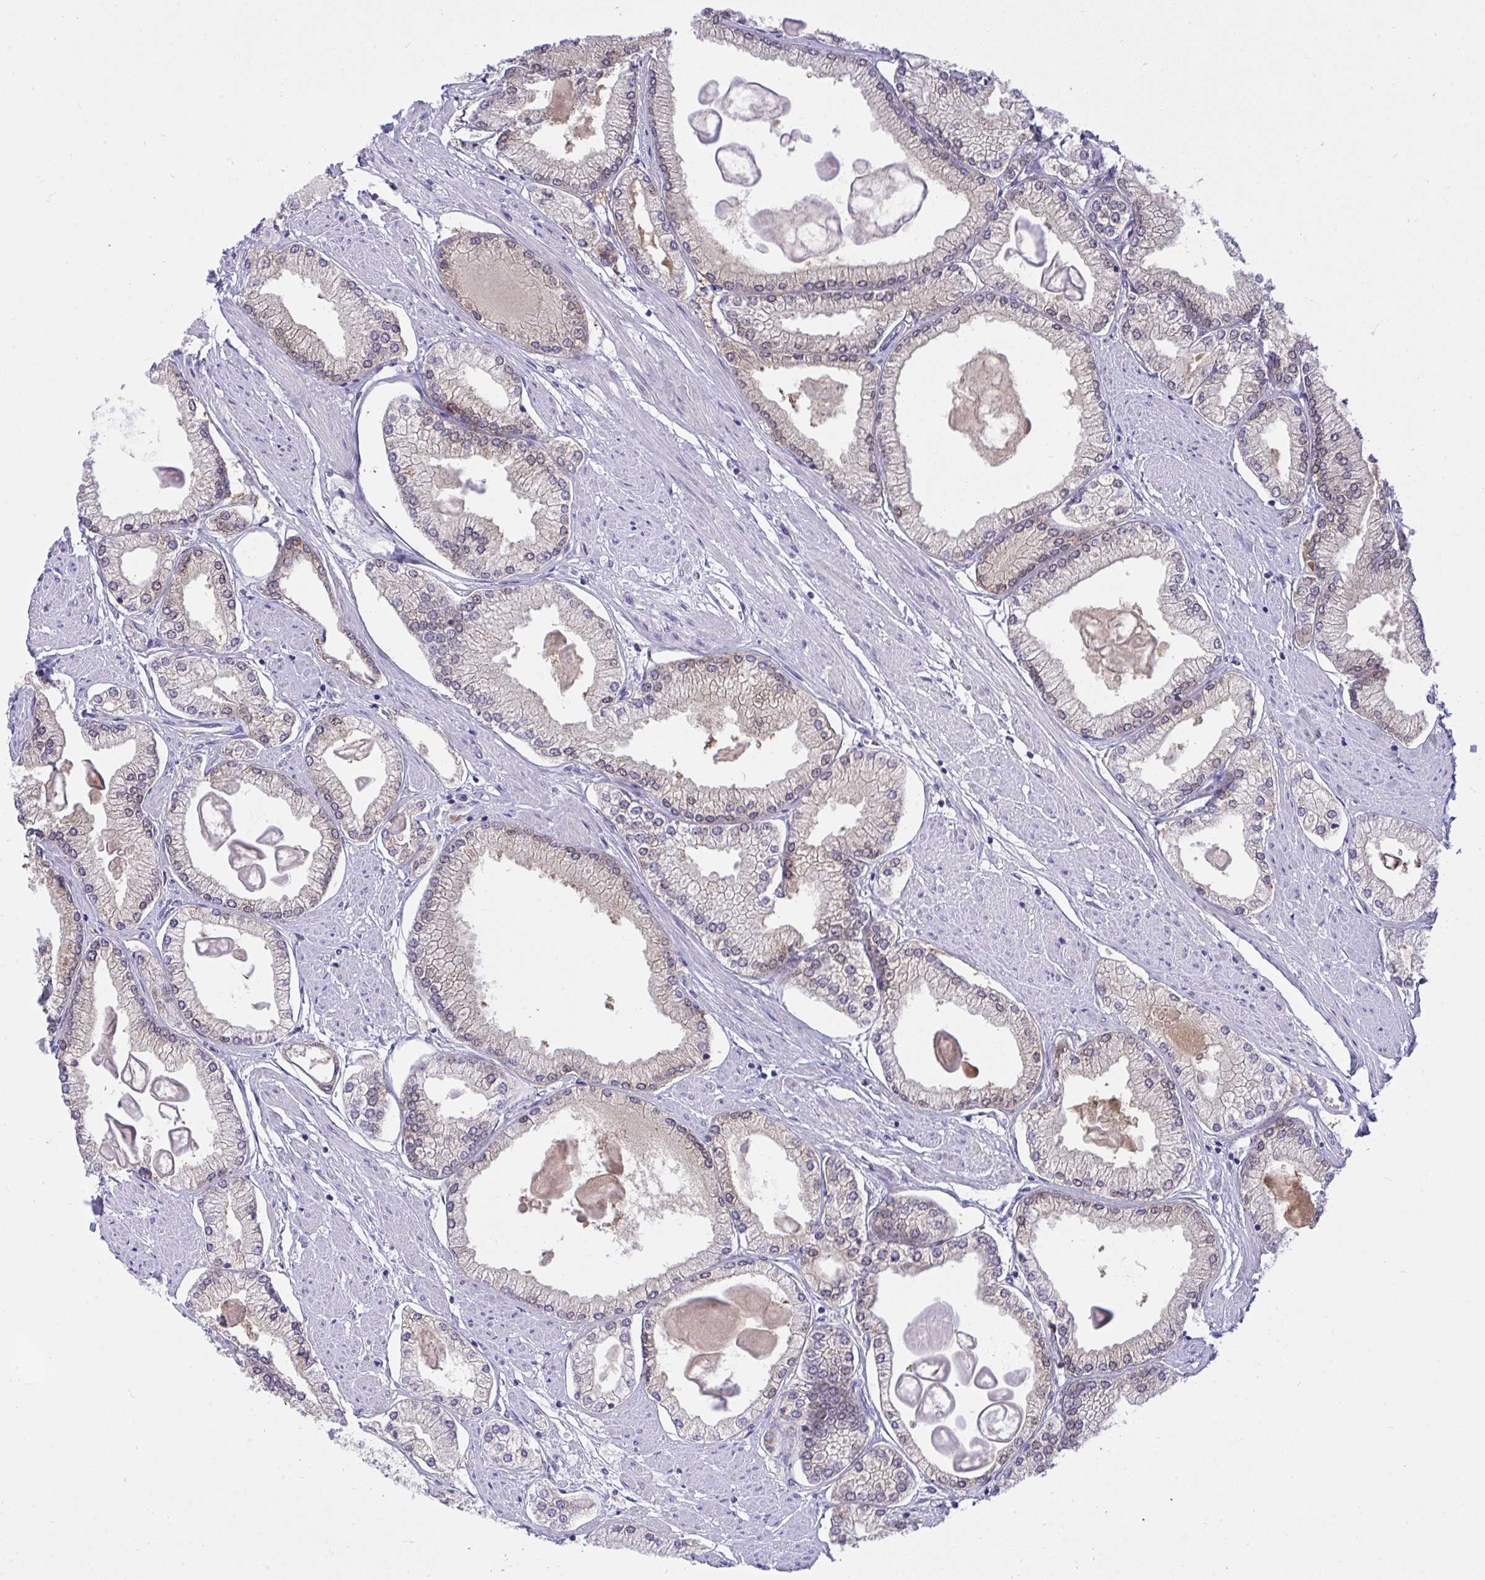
{"staining": {"intensity": "strong", "quantity": "25%-75%", "location": "cytoplasmic/membranous"}, "tissue": "prostate cancer", "cell_type": "Tumor cells", "image_type": "cancer", "snomed": [{"axis": "morphology", "description": "Adenocarcinoma, High grade"}, {"axis": "topography", "description": "Prostate"}], "caption": "Prostate cancer stained for a protein (brown) exhibits strong cytoplasmic/membranous positive positivity in about 25%-75% of tumor cells.", "gene": "HOXD12", "patient": {"sex": "male", "age": 68}}